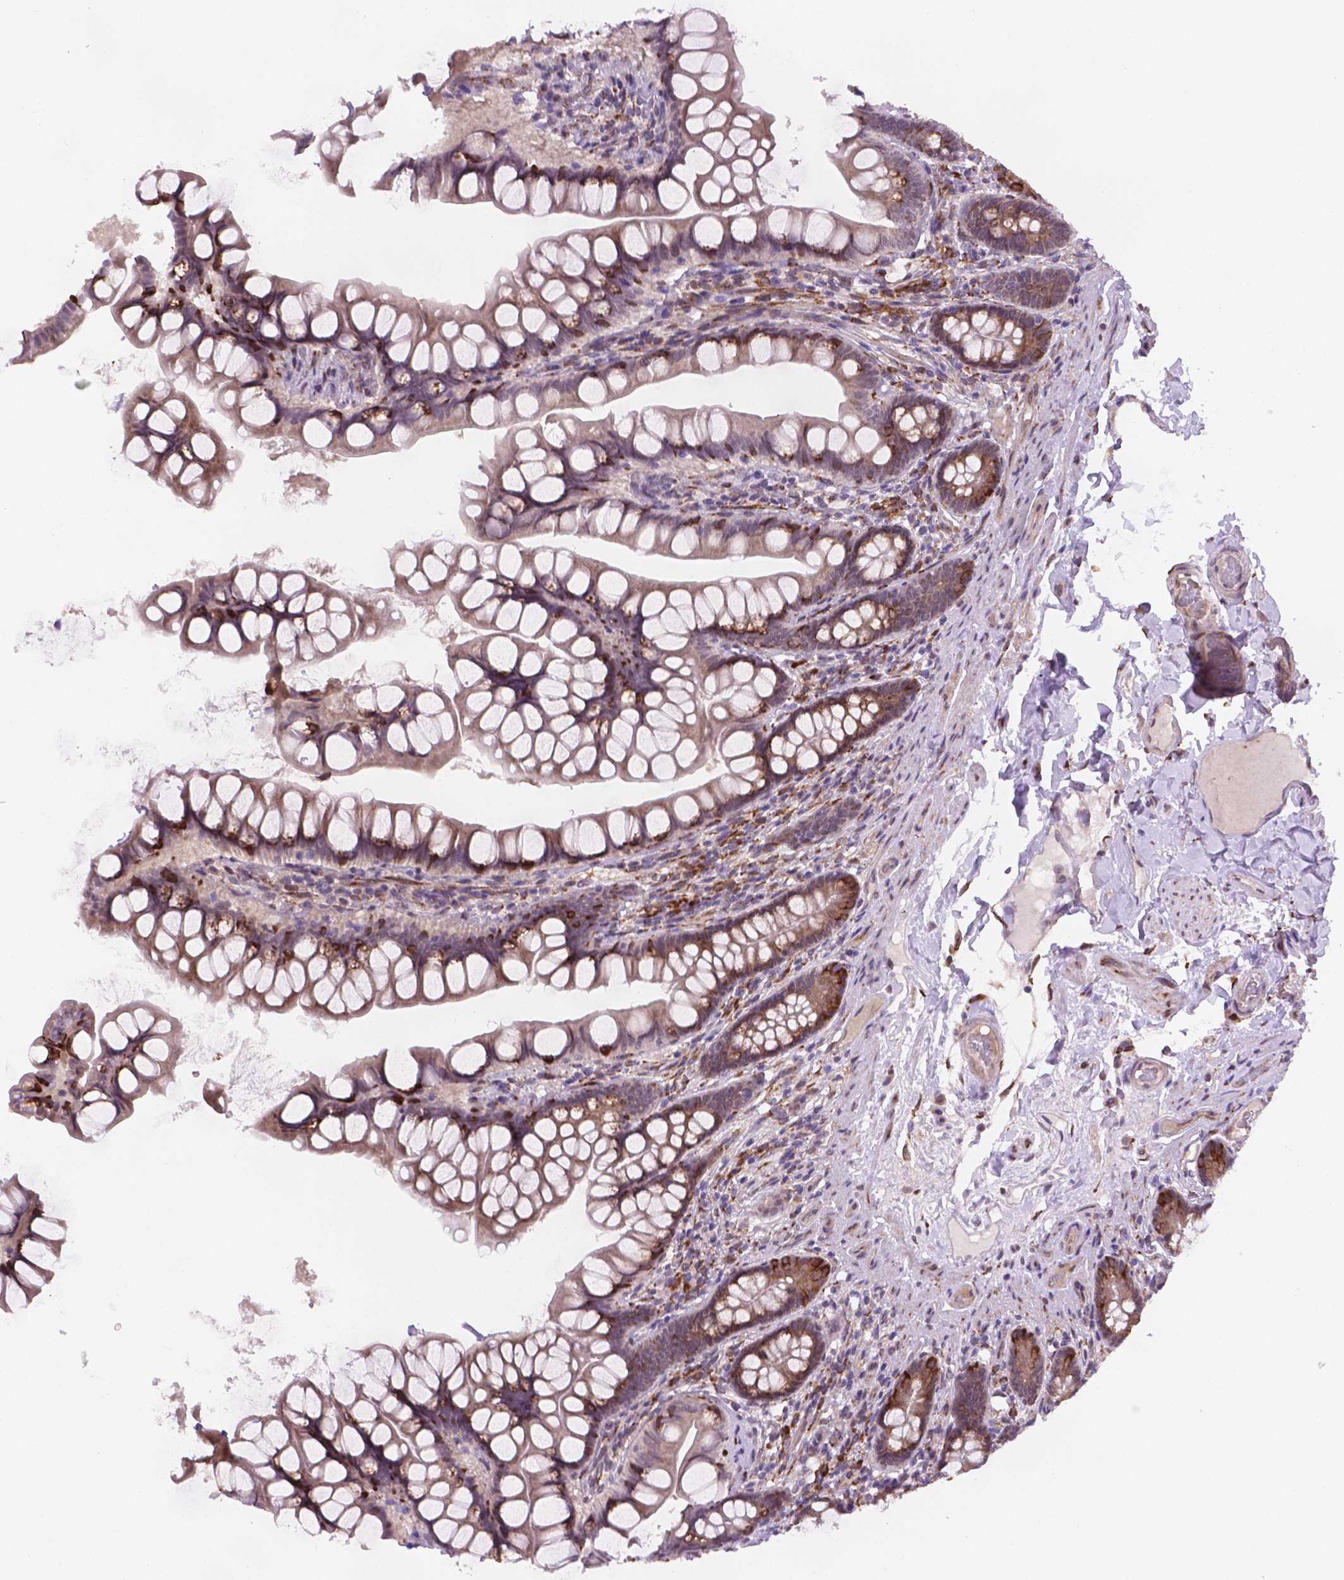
{"staining": {"intensity": "strong", "quantity": "25%-75%", "location": "cytoplasmic/membranous"}, "tissue": "small intestine", "cell_type": "Glandular cells", "image_type": "normal", "snomed": [{"axis": "morphology", "description": "Normal tissue, NOS"}, {"axis": "topography", "description": "Small intestine"}], "caption": "A high-resolution micrograph shows IHC staining of benign small intestine, which reveals strong cytoplasmic/membranous positivity in approximately 25%-75% of glandular cells.", "gene": "FNIP1", "patient": {"sex": "male", "age": 70}}